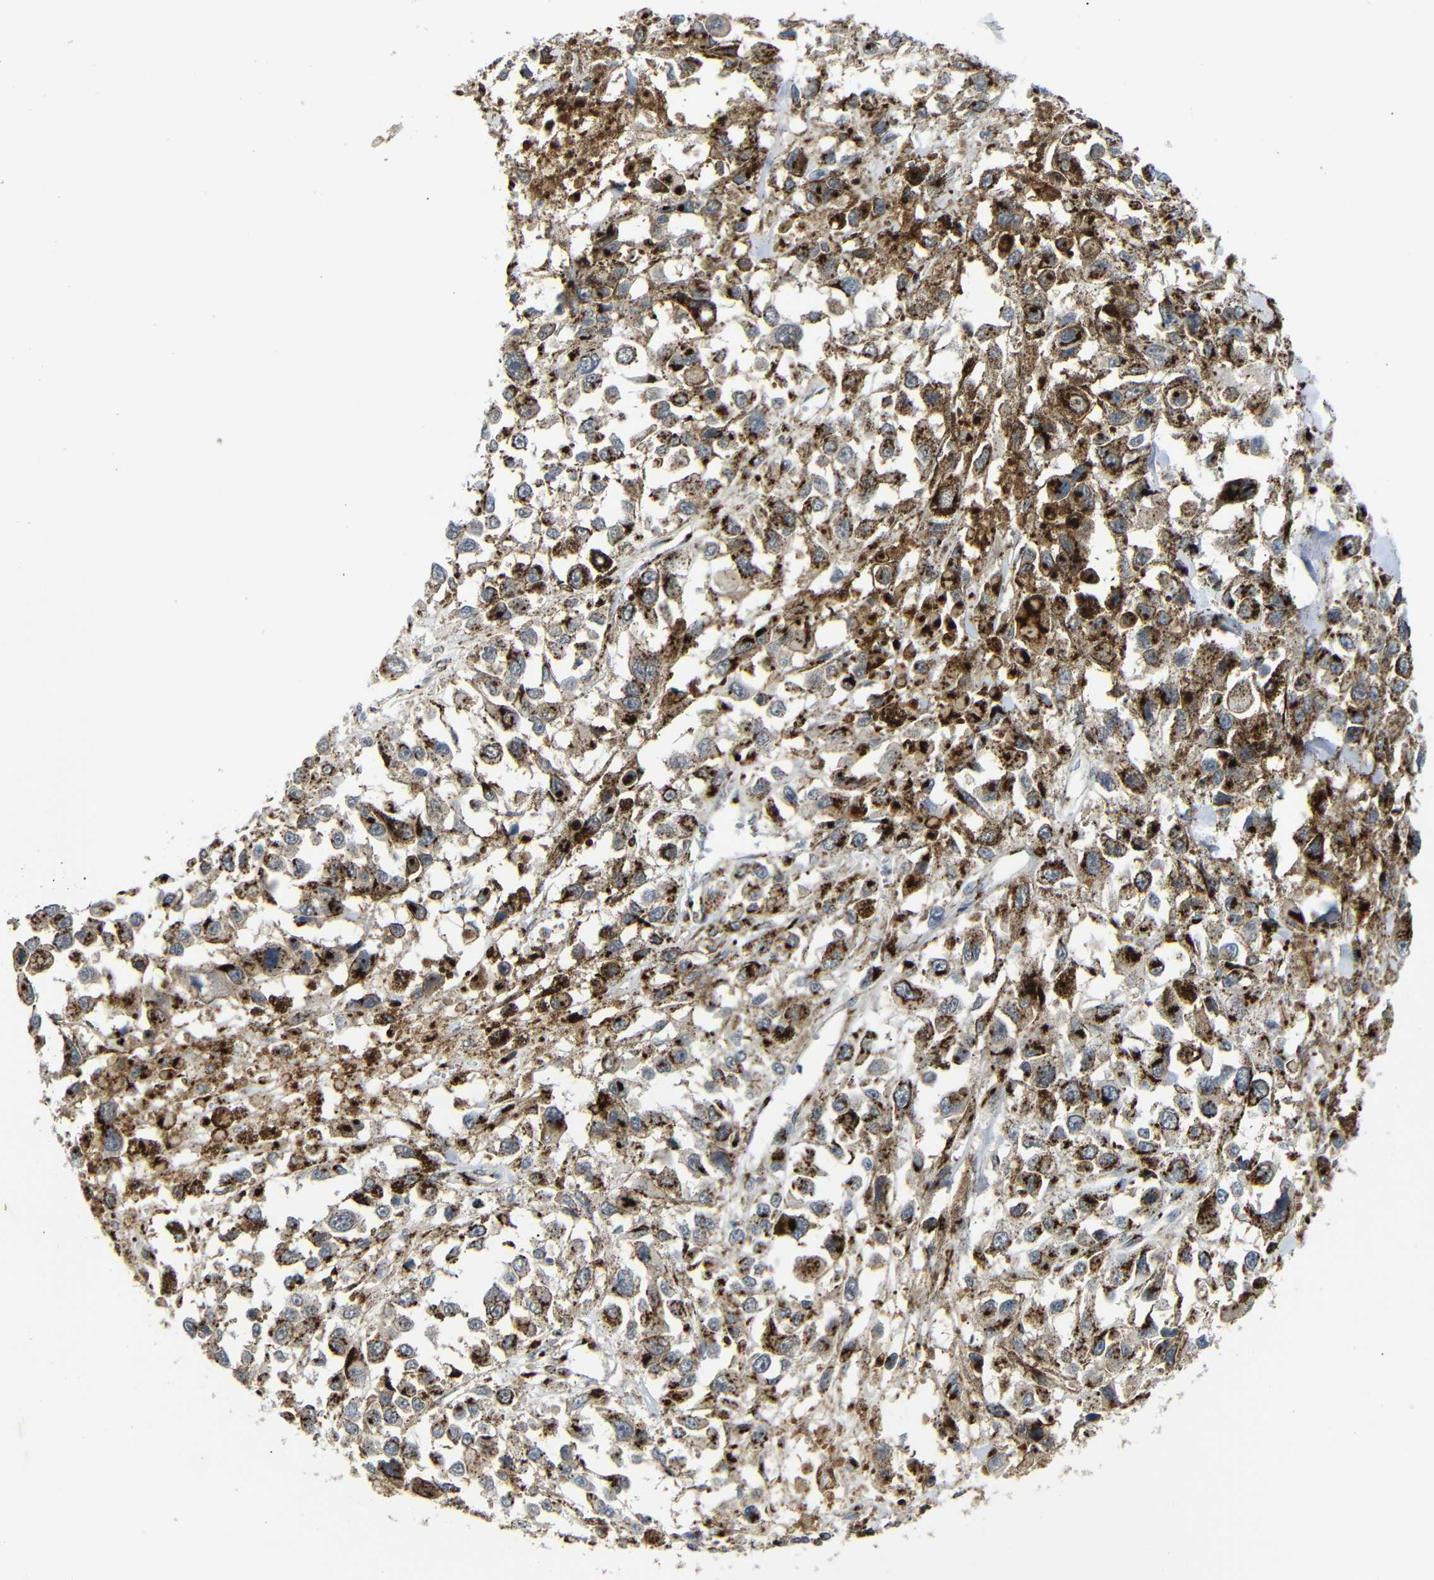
{"staining": {"intensity": "strong", "quantity": ">75%", "location": "cytoplasmic/membranous"}, "tissue": "melanoma", "cell_type": "Tumor cells", "image_type": "cancer", "snomed": [{"axis": "morphology", "description": "Malignant melanoma, Metastatic site"}, {"axis": "topography", "description": "Lymph node"}], "caption": "Immunohistochemistry (IHC) of human malignant melanoma (metastatic site) exhibits high levels of strong cytoplasmic/membranous staining in approximately >75% of tumor cells. The staining is performed using DAB brown chromogen to label protein expression. The nuclei are counter-stained blue using hematoxylin.", "gene": "TGOLN2", "patient": {"sex": "male", "age": 59}}